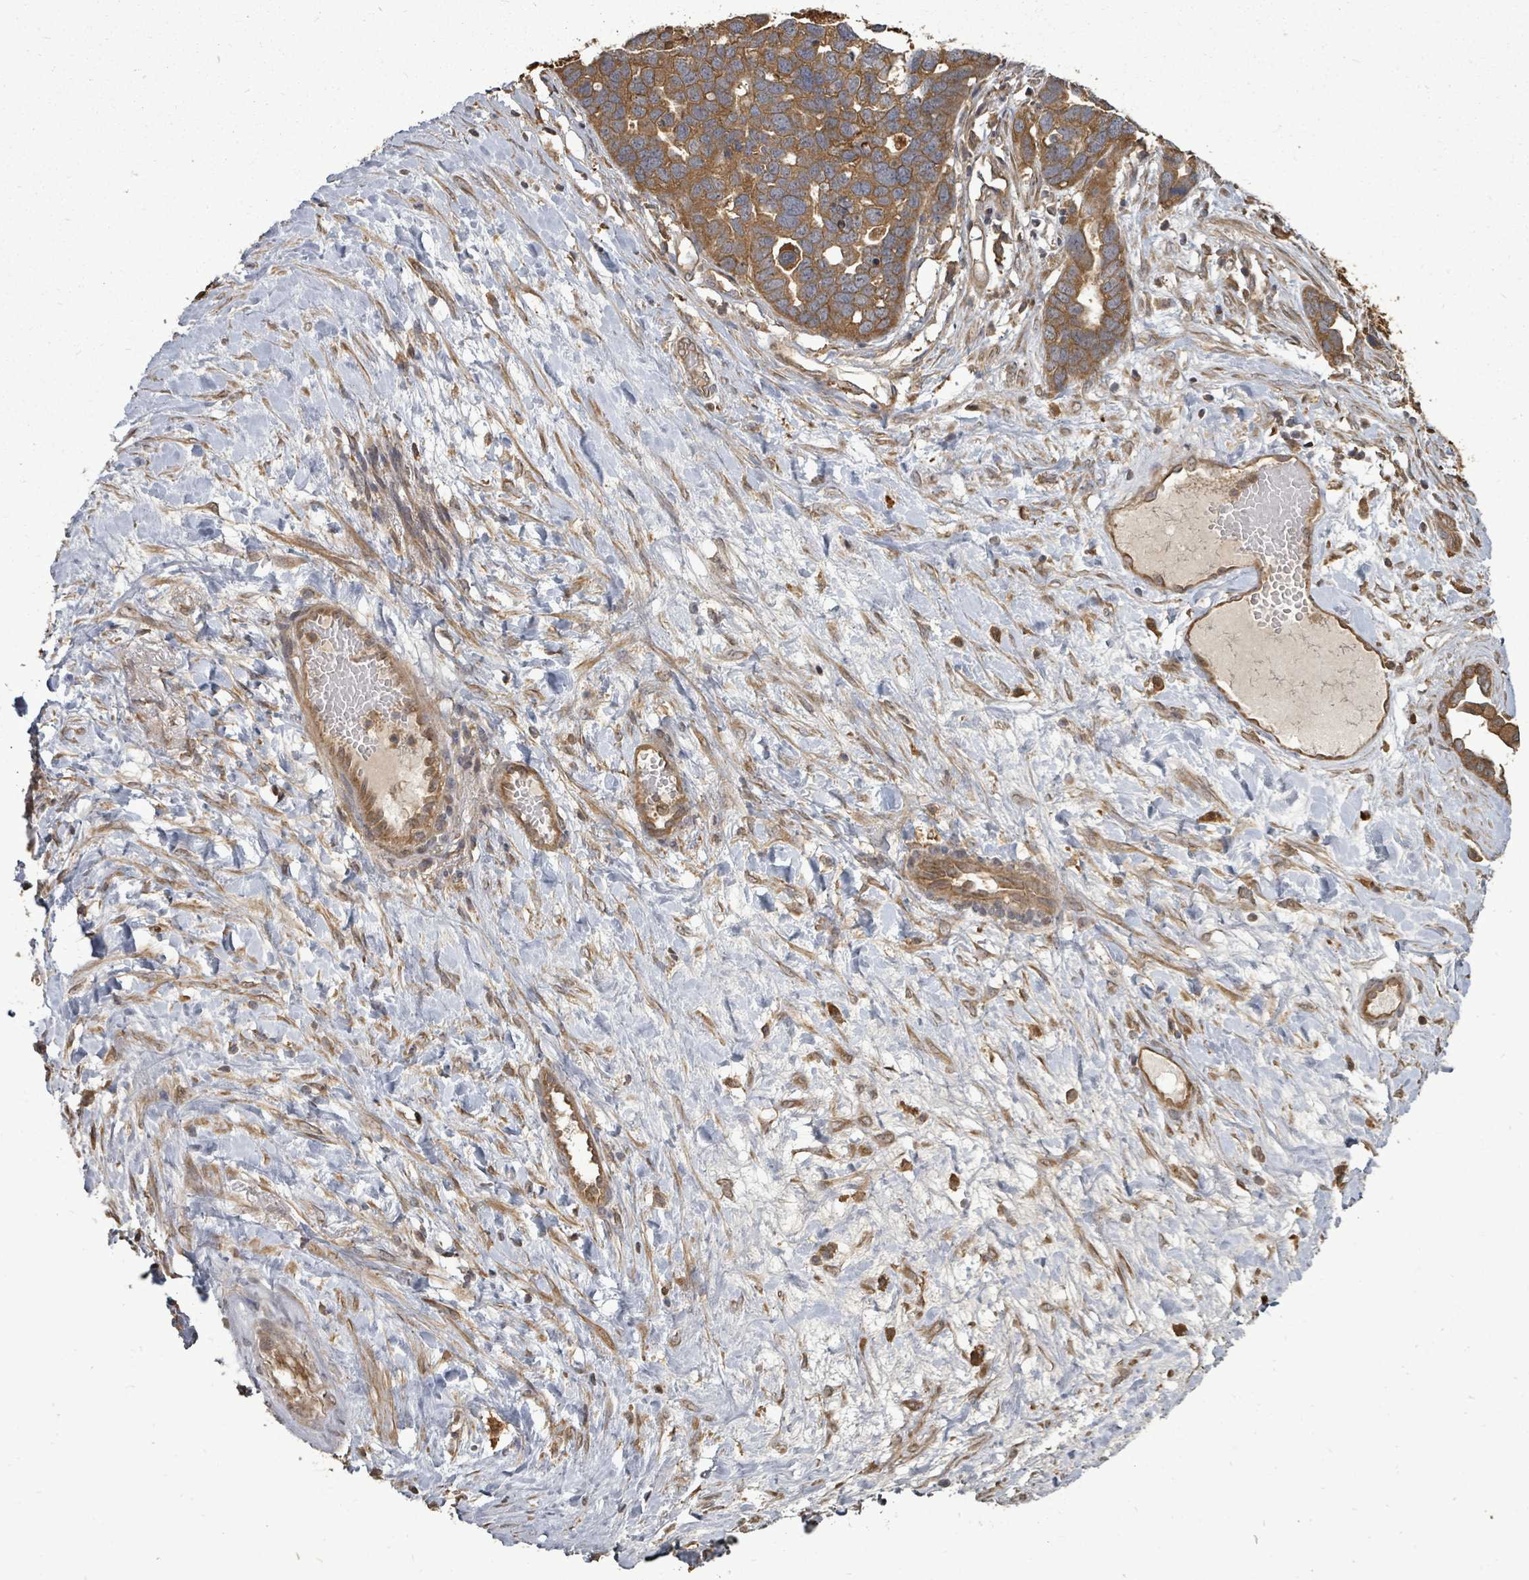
{"staining": {"intensity": "strong", "quantity": ">75%", "location": "cytoplasmic/membranous"}, "tissue": "ovarian cancer", "cell_type": "Tumor cells", "image_type": "cancer", "snomed": [{"axis": "morphology", "description": "Cystadenocarcinoma, serous, NOS"}, {"axis": "topography", "description": "Ovary"}], "caption": "The image reveals immunohistochemical staining of serous cystadenocarcinoma (ovarian). There is strong cytoplasmic/membranous staining is present in about >75% of tumor cells.", "gene": "EIF3C", "patient": {"sex": "female", "age": 54}}